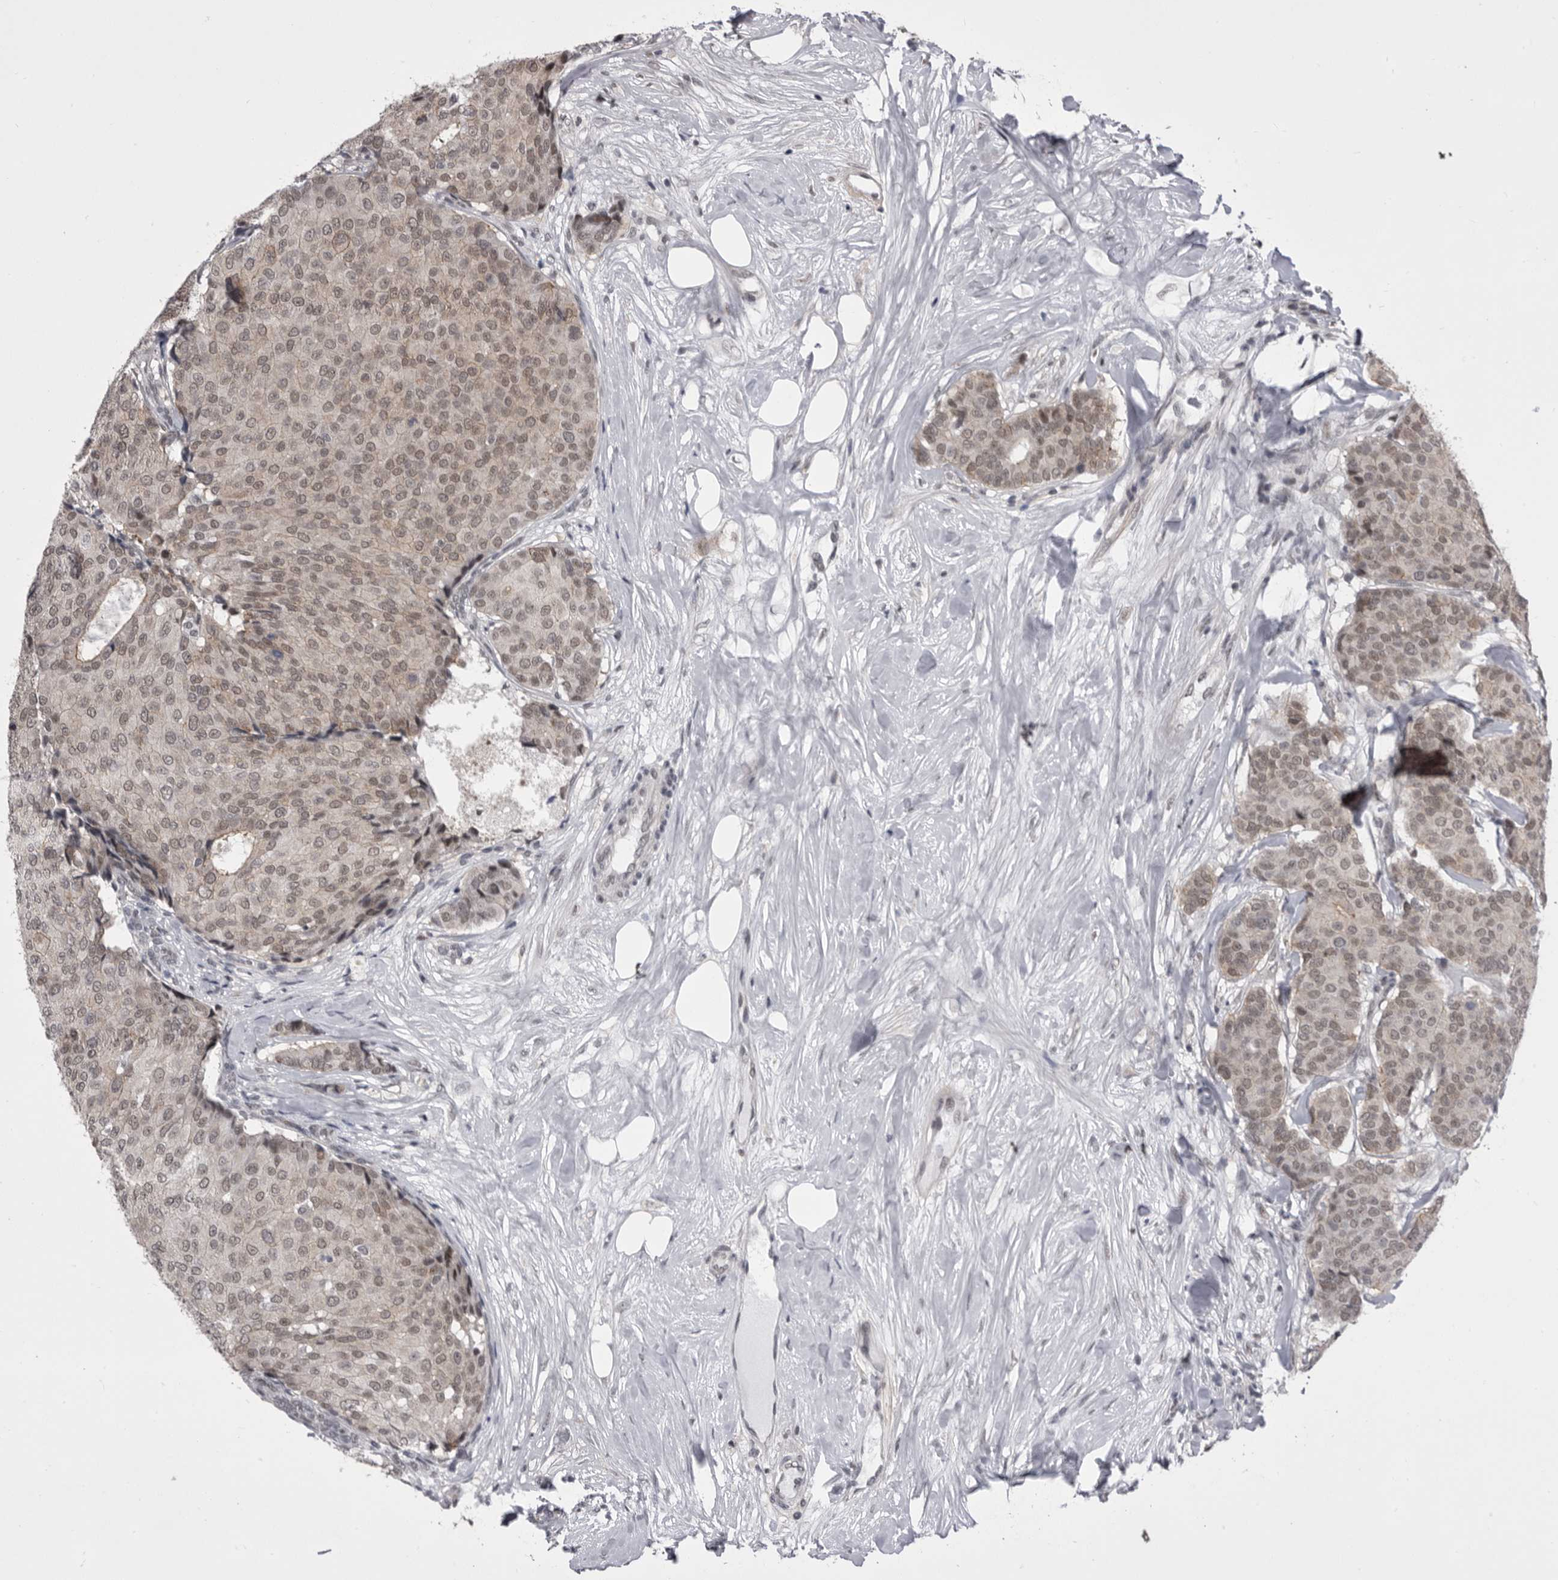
{"staining": {"intensity": "weak", "quantity": ">75%", "location": "nuclear"}, "tissue": "breast cancer", "cell_type": "Tumor cells", "image_type": "cancer", "snomed": [{"axis": "morphology", "description": "Duct carcinoma"}, {"axis": "topography", "description": "Breast"}], "caption": "Immunohistochemistry (IHC) staining of breast cancer (infiltrating ductal carcinoma), which displays low levels of weak nuclear expression in about >75% of tumor cells indicating weak nuclear protein positivity. The staining was performed using DAB (3,3'-diaminobenzidine) (brown) for protein detection and nuclei were counterstained in hematoxylin (blue).", "gene": "PRPF3", "patient": {"sex": "female", "age": 75}}